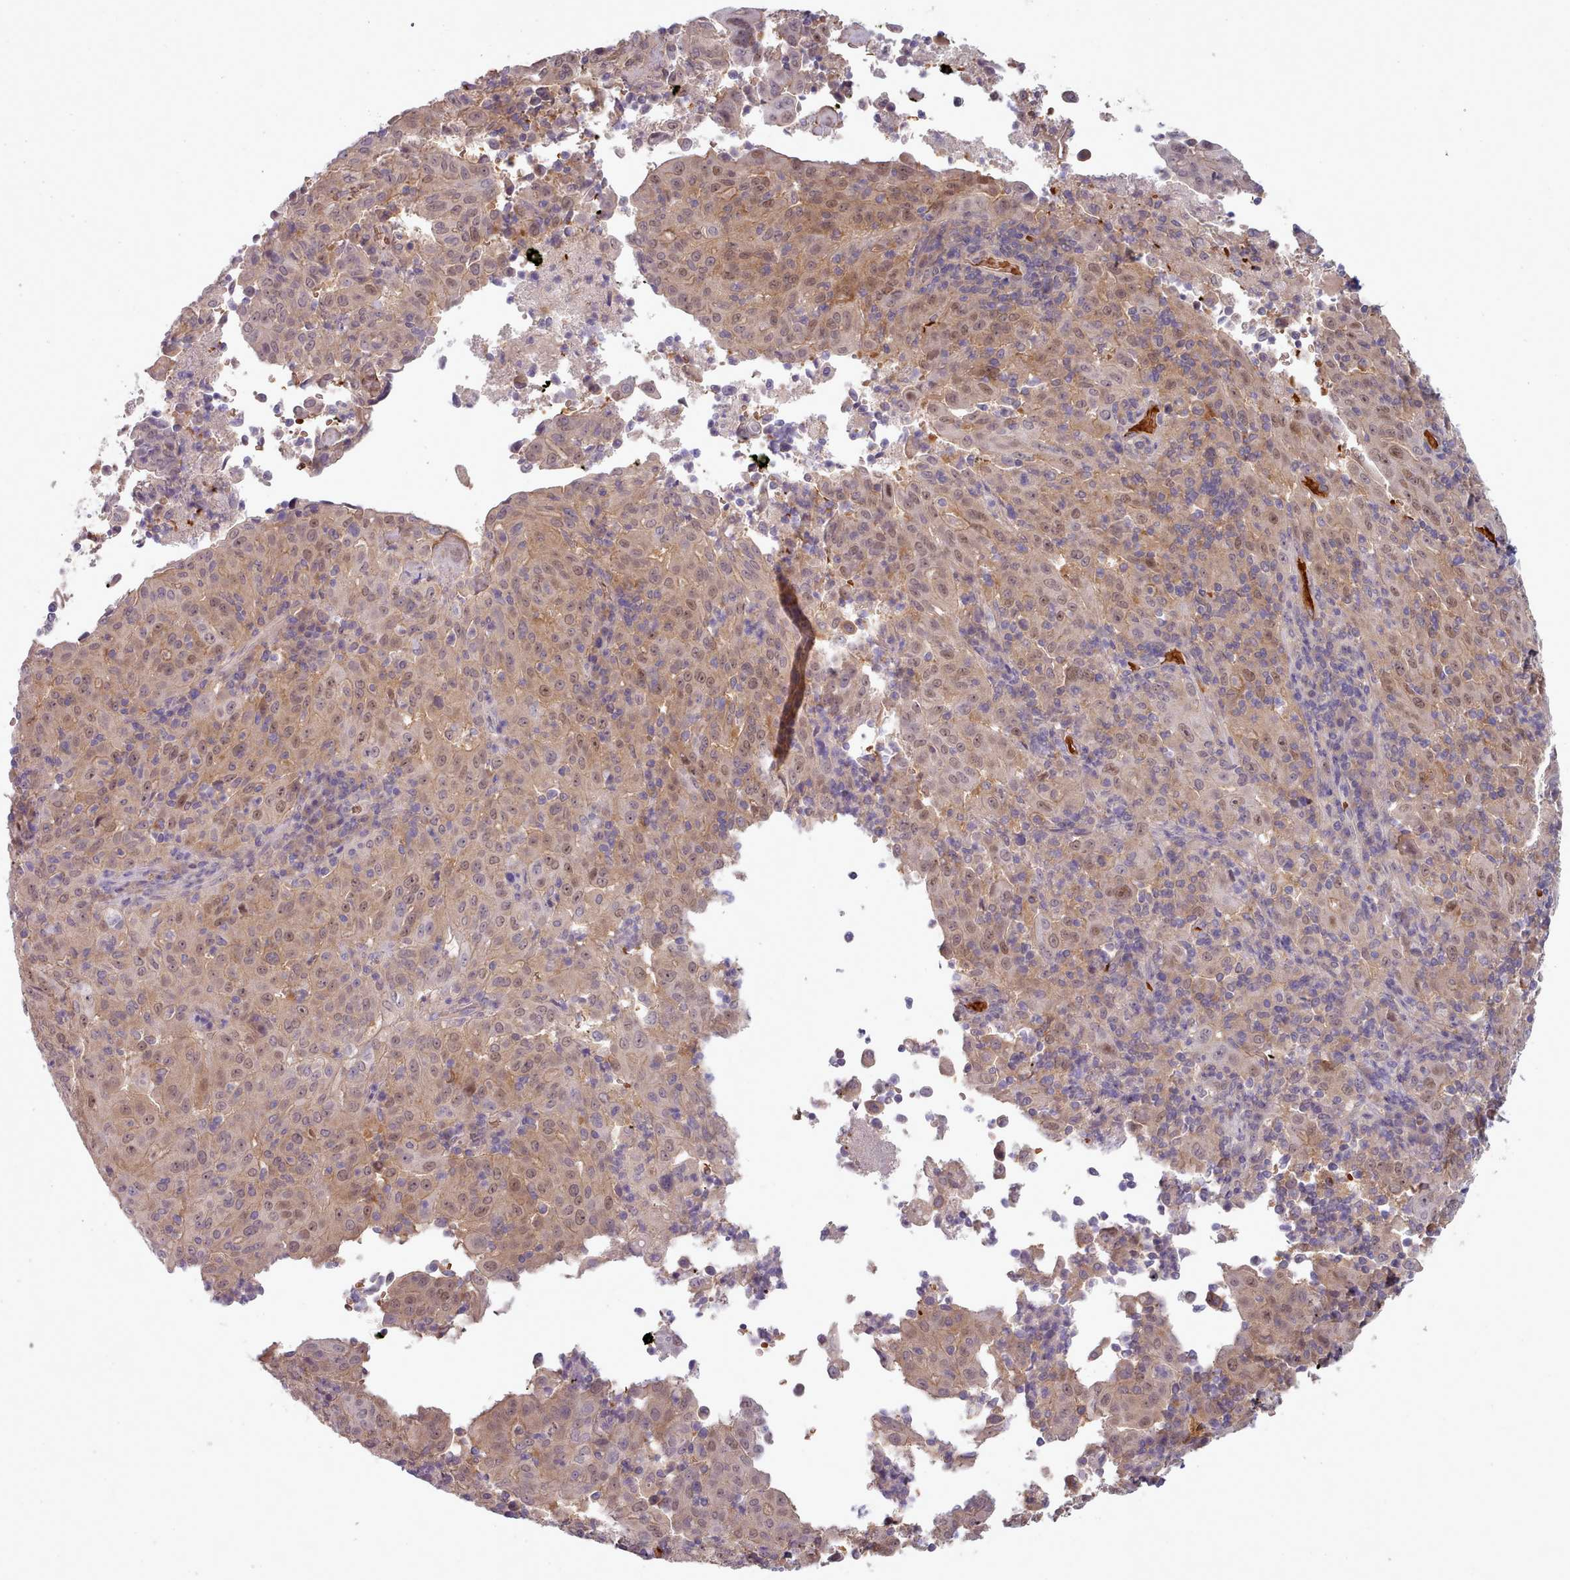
{"staining": {"intensity": "moderate", "quantity": ">75%", "location": "cytoplasmic/membranous,nuclear"}, "tissue": "pancreatic cancer", "cell_type": "Tumor cells", "image_type": "cancer", "snomed": [{"axis": "morphology", "description": "Adenocarcinoma, NOS"}, {"axis": "topography", "description": "Pancreas"}], "caption": "An immunohistochemistry (IHC) micrograph of neoplastic tissue is shown. Protein staining in brown highlights moderate cytoplasmic/membranous and nuclear positivity in pancreatic cancer (adenocarcinoma) within tumor cells.", "gene": "CLNS1A", "patient": {"sex": "male", "age": 63}}